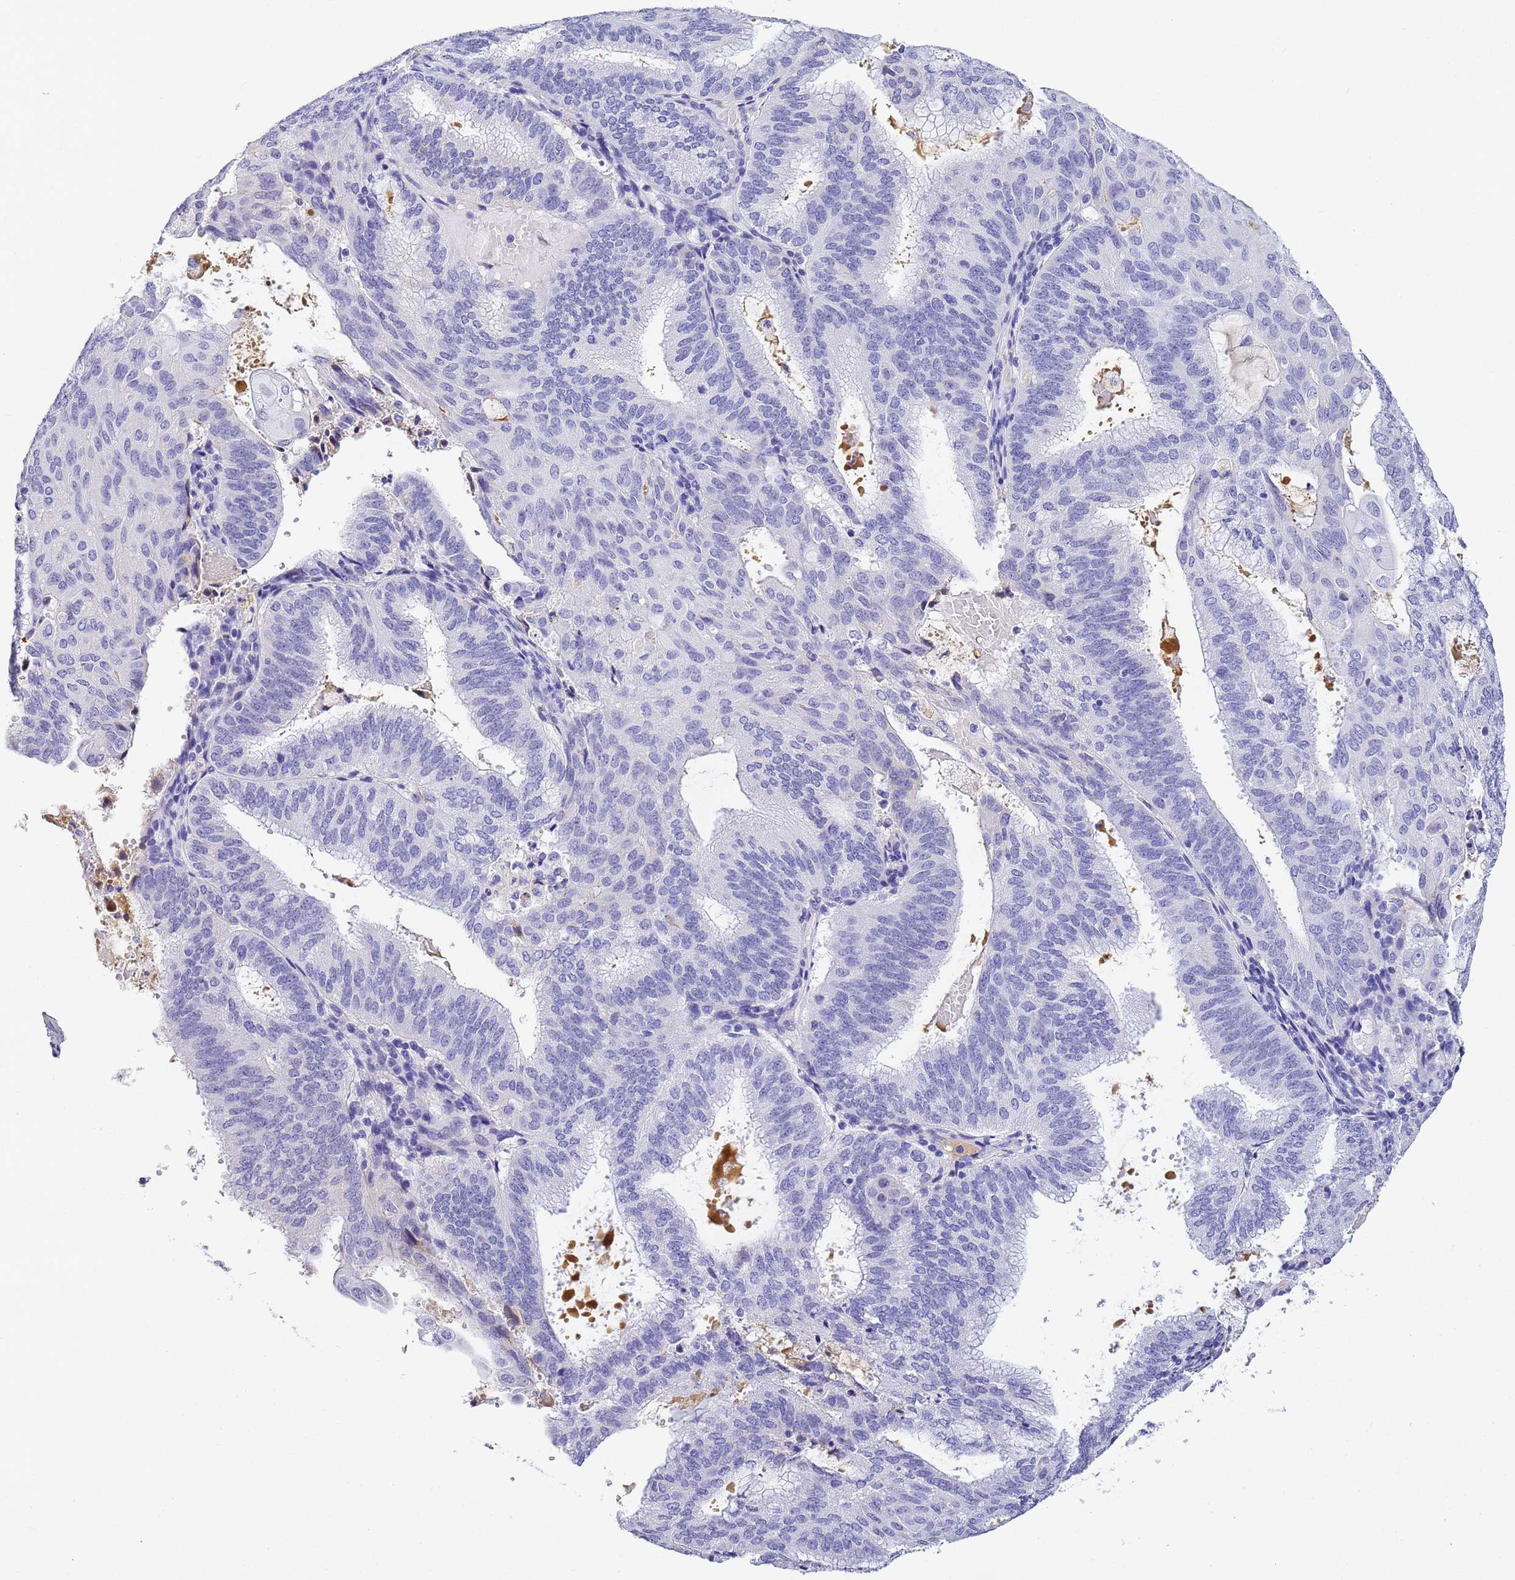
{"staining": {"intensity": "negative", "quantity": "none", "location": "none"}, "tissue": "endometrial cancer", "cell_type": "Tumor cells", "image_type": "cancer", "snomed": [{"axis": "morphology", "description": "Adenocarcinoma, NOS"}, {"axis": "topography", "description": "Endometrium"}], "caption": "Human endometrial adenocarcinoma stained for a protein using immunohistochemistry (IHC) demonstrates no positivity in tumor cells.", "gene": "CFHR2", "patient": {"sex": "female", "age": 49}}